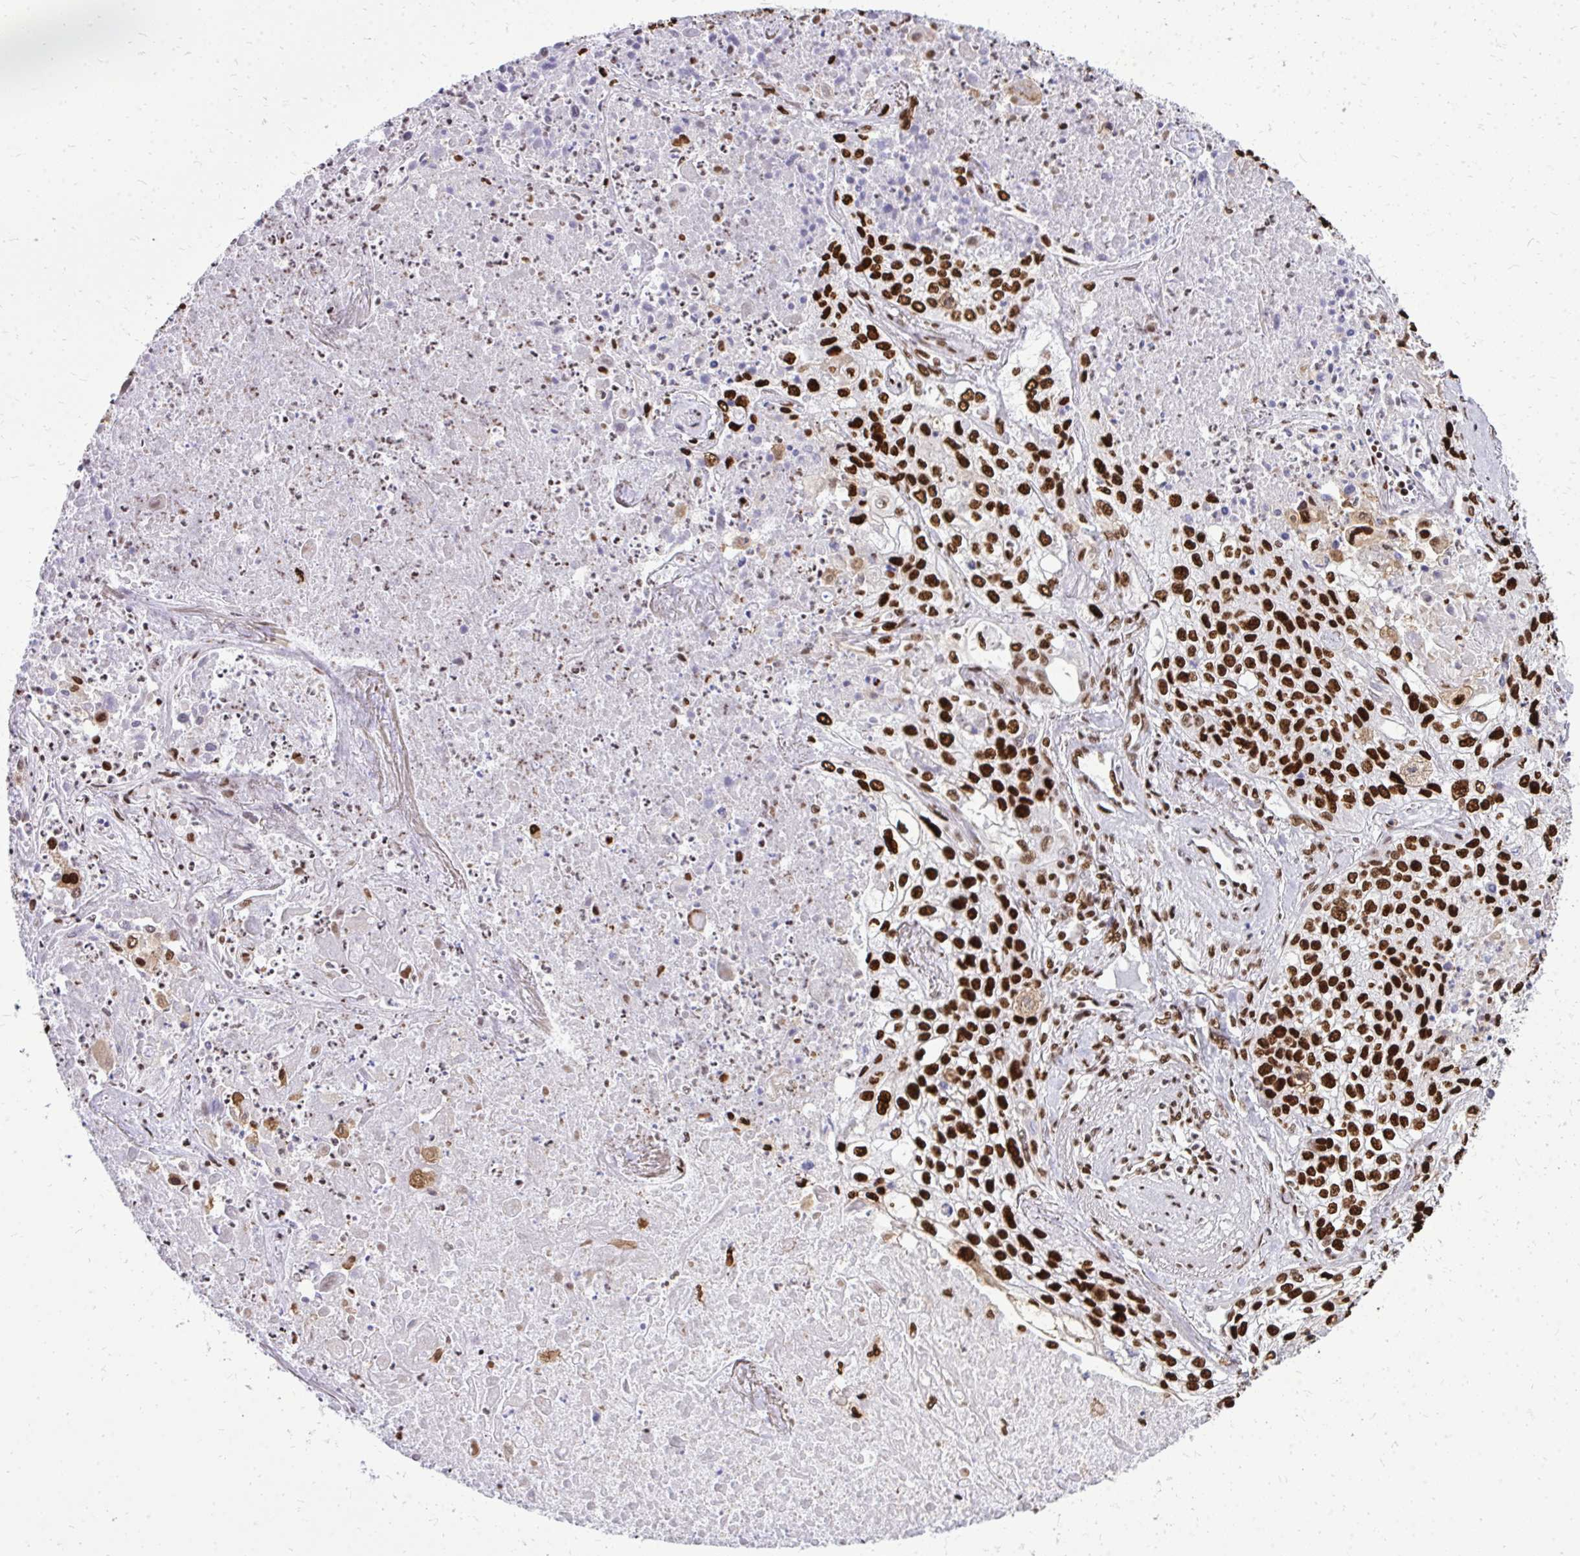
{"staining": {"intensity": "strong", "quantity": ">75%", "location": "nuclear"}, "tissue": "lung cancer", "cell_type": "Tumor cells", "image_type": "cancer", "snomed": [{"axis": "morphology", "description": "Squamous cell carcinoma, NOS"}, {"axis": "topography", "description": "Lung"}], "caption": "Lung squamous cell carcinoma tissue displays strong nuclear expression in about >75% of tumor cells, visualized by immunohistochemistry.", "gene": "TBL1Y", "patient": {"sex": "male", "age": 74}}